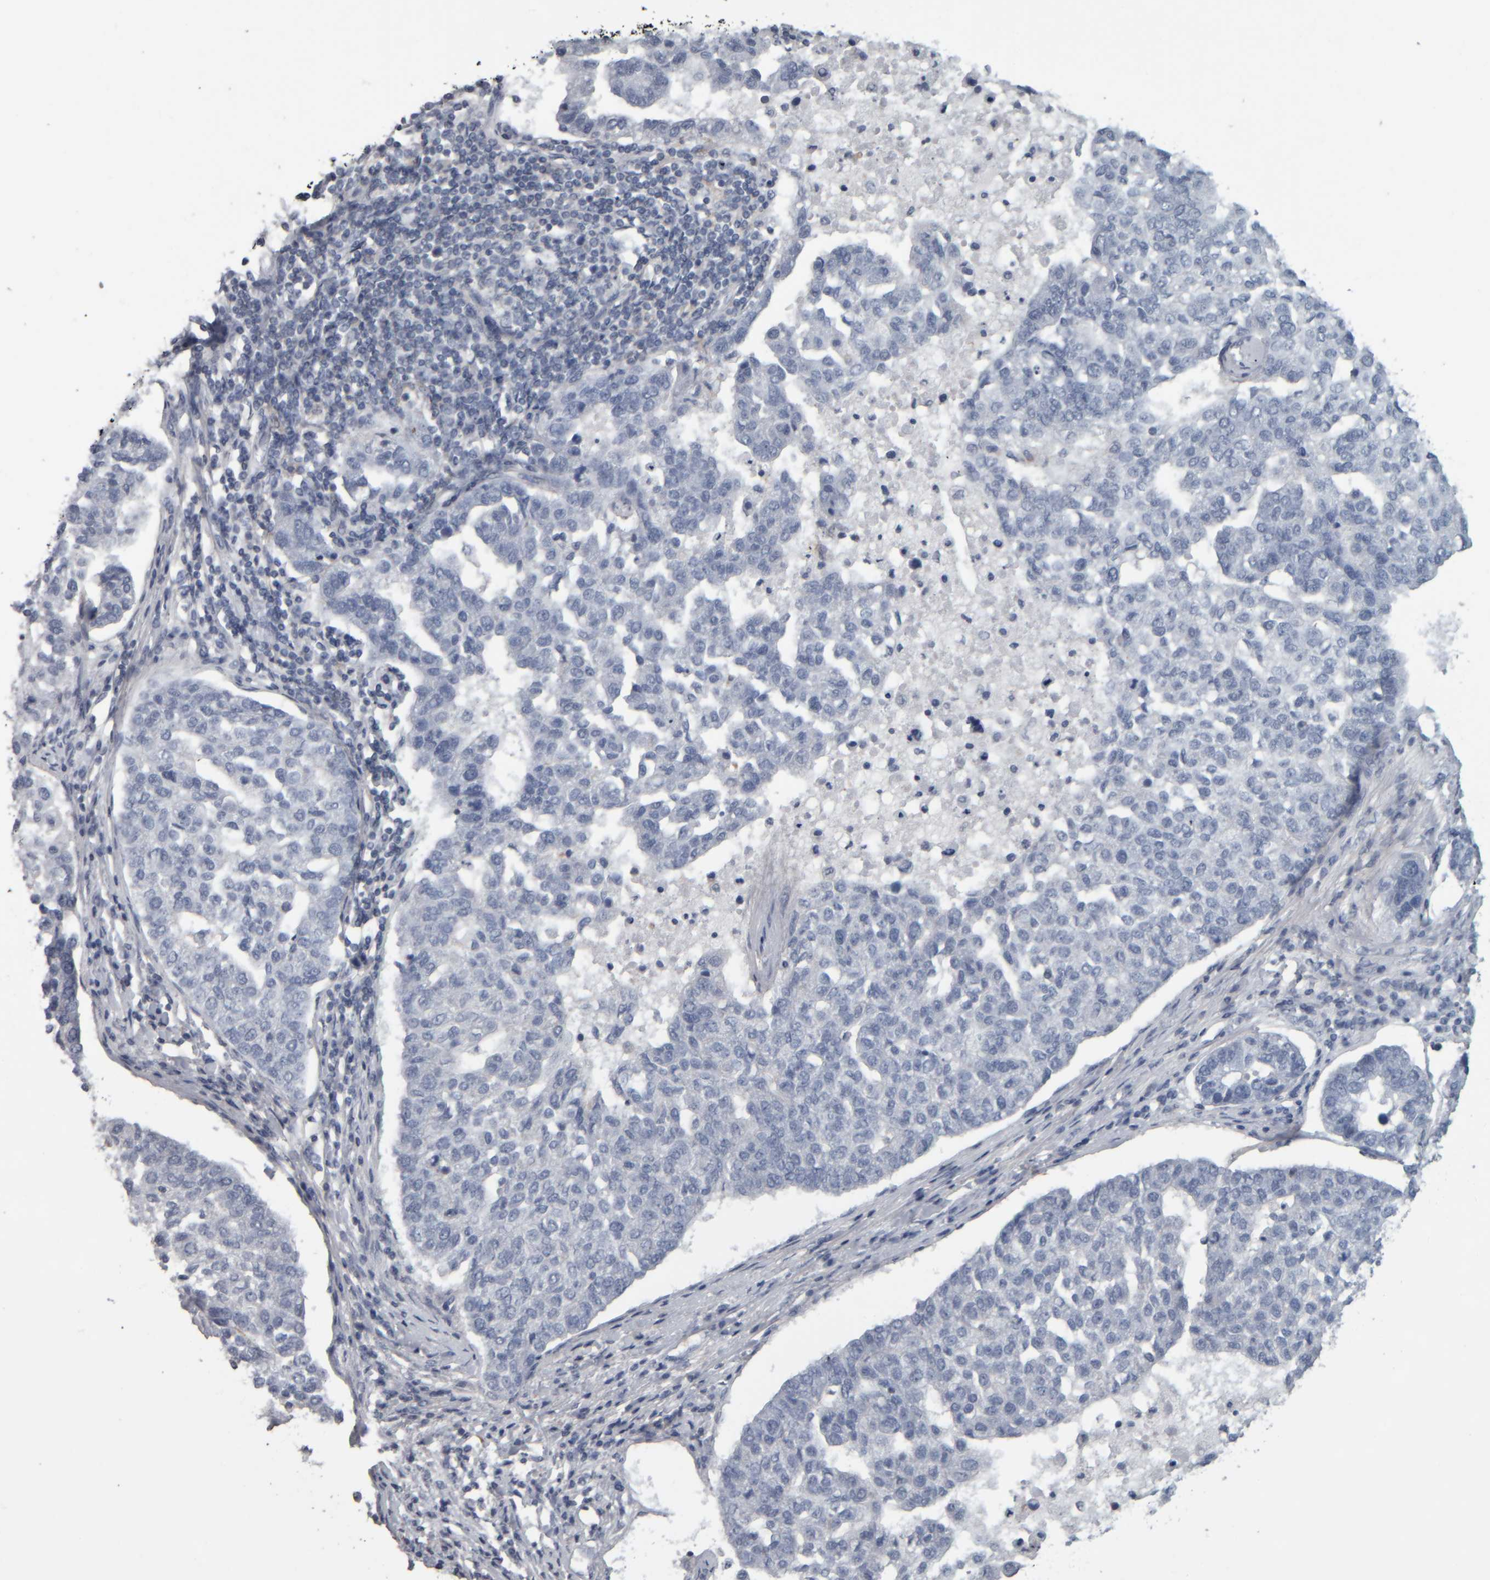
{"staining": {"intensity": "negative", "quantity": "none", "location": "none"}, "tissue": "pancreatic cancer", "cell_type": "Tumor cells", "image_type": "cancer", "snomed": [{"axis": "morphology", "description": "Adenocarcinoma, NOS"}, {"axis": "topography", "description": "Pancreas"}], "caption": "Immunohistochemical staining of pancreatic adenocarcinoma reveals no significant positivity in tumor cells. (Brightfield microscopy of DAB immunohistochemistry (IHC) at high magnification).", "gene": "CAVIN4", "patient": {"sex": "female", "age": 61}}